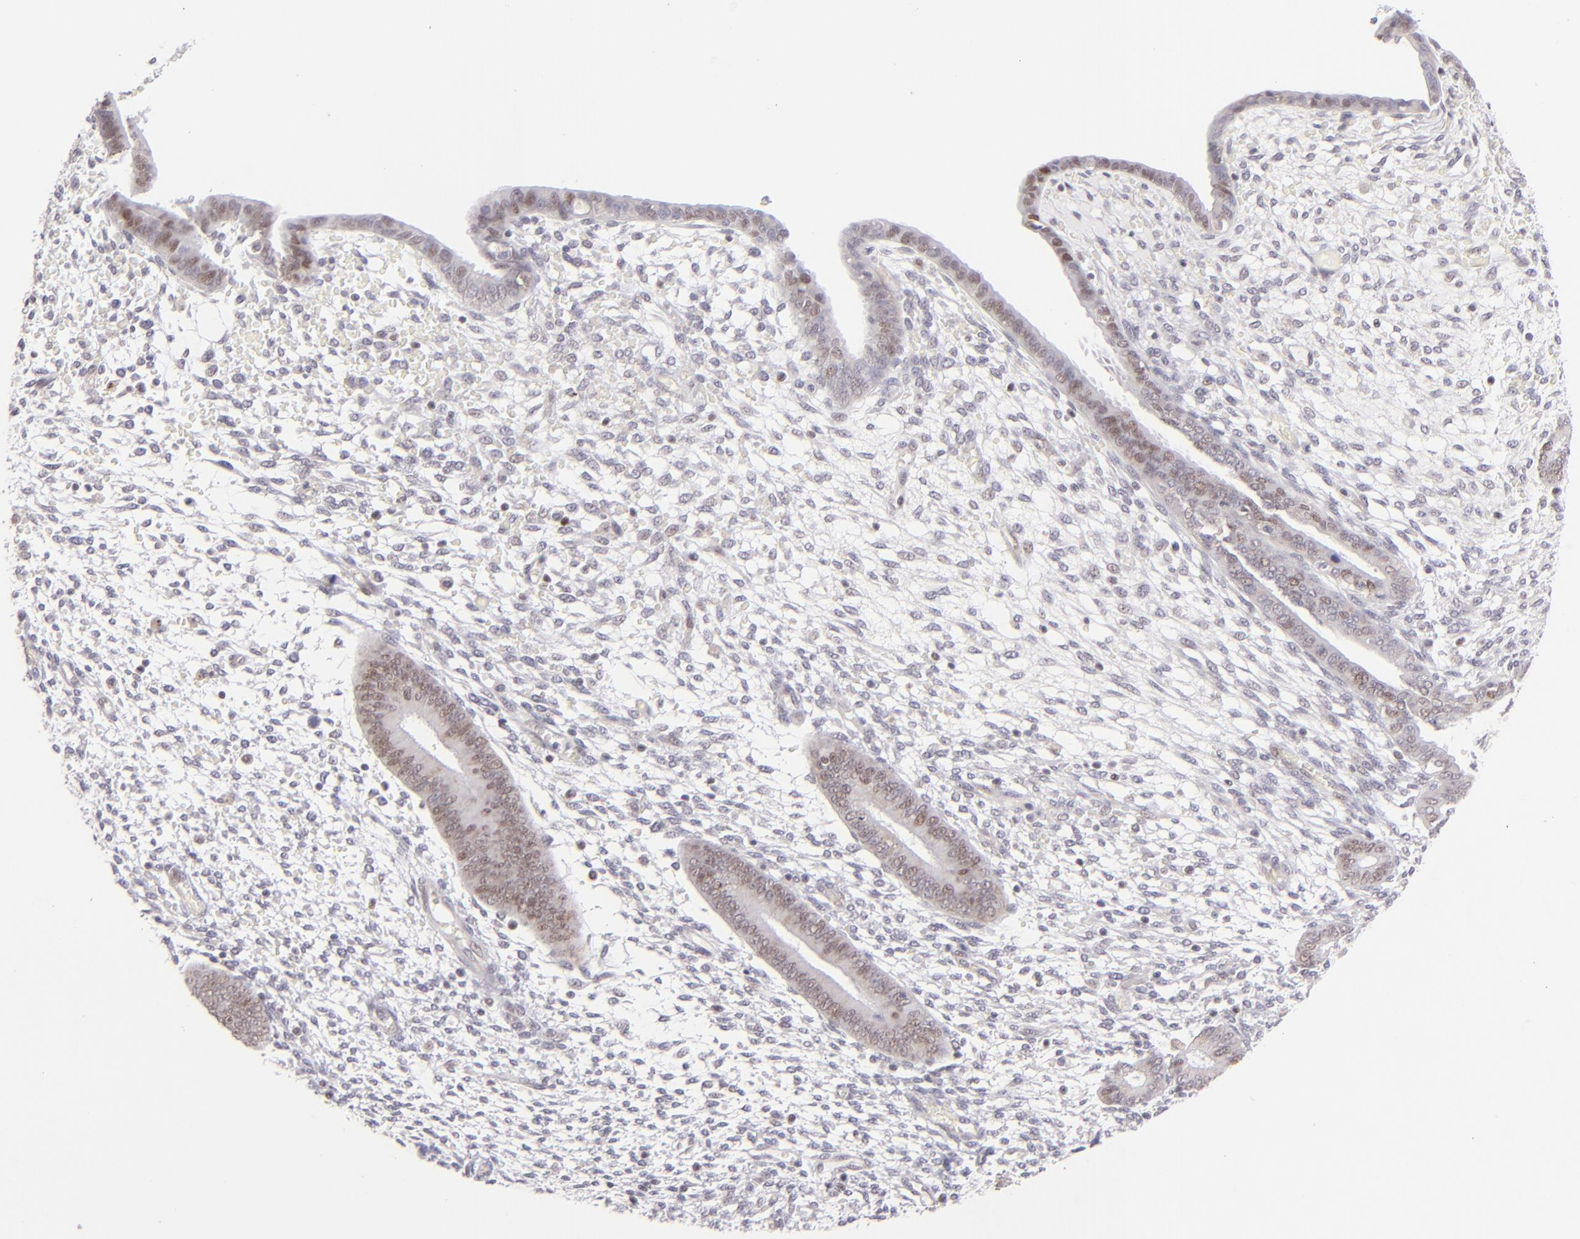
{"staining": {"intensity": "negative", "quantity": "none", "location": "none"}, "tissue": "endometrium", "cell_type": "Cells in endometrial stroma", "image_type": "normal", "snomed": [{"axis": "morphology", "description": "Normal tissue, NOS"}, {"axis": "topography", "description": "Endometrium"}], "caption": "This histopathology image is of unremarkable endometrium stained with immunohistochemistry (IHC) to label a protein in brown with the nuclei are counter-stained blue. There is no expression in cells in endometrial stroma. The staining was performed using DAB to visualize the protein expression in brown, while the nuclei were stained in blue with hematoxylin (Magnification: 20x).", "gene": "POU2F1", "patient": {"sex": "female", "age": 42}}